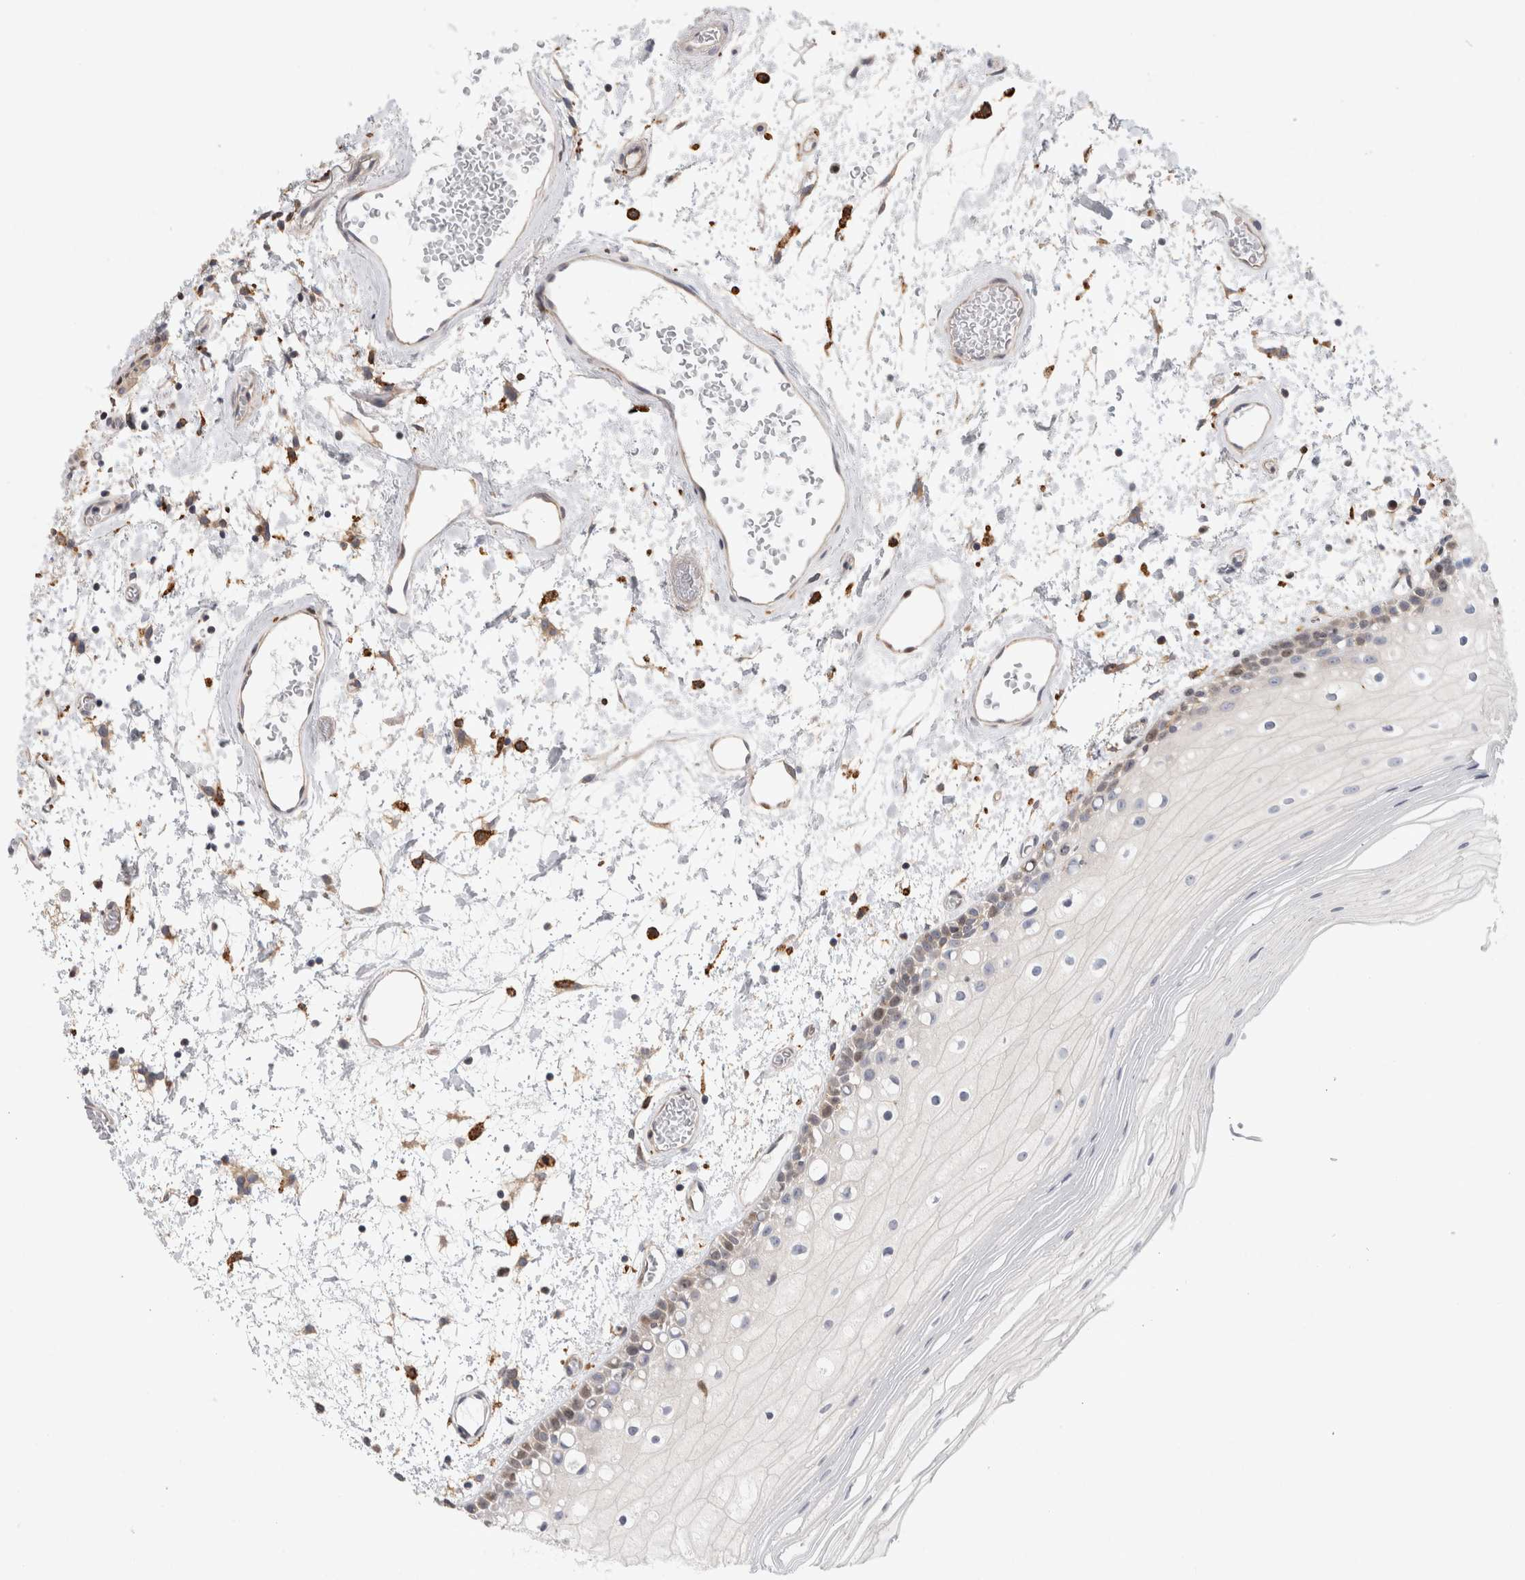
{"staining": {"intensity": "moderate", "quantity": "<25%", "location": "cytoplasmic/membranous,nuclear"}, "tissue": "oral mucosa", "cell_type": "Squamous epithelial cells", "image_type": "normal", "snomed": [{"axis": "morphology", "description": "Normal tissue, NOS"}, {"axis": "topography", "description": "Oral tissue"}], "caption": "Human oral mucosa stained with a brown dye demonstrates moderate cytoplasmic/membranous,nuclear positive positivity in approximately <25% of squamous epithelial cells.", "gene": "CDCA7L", "patient": {"sex": "male", "age": 52}}